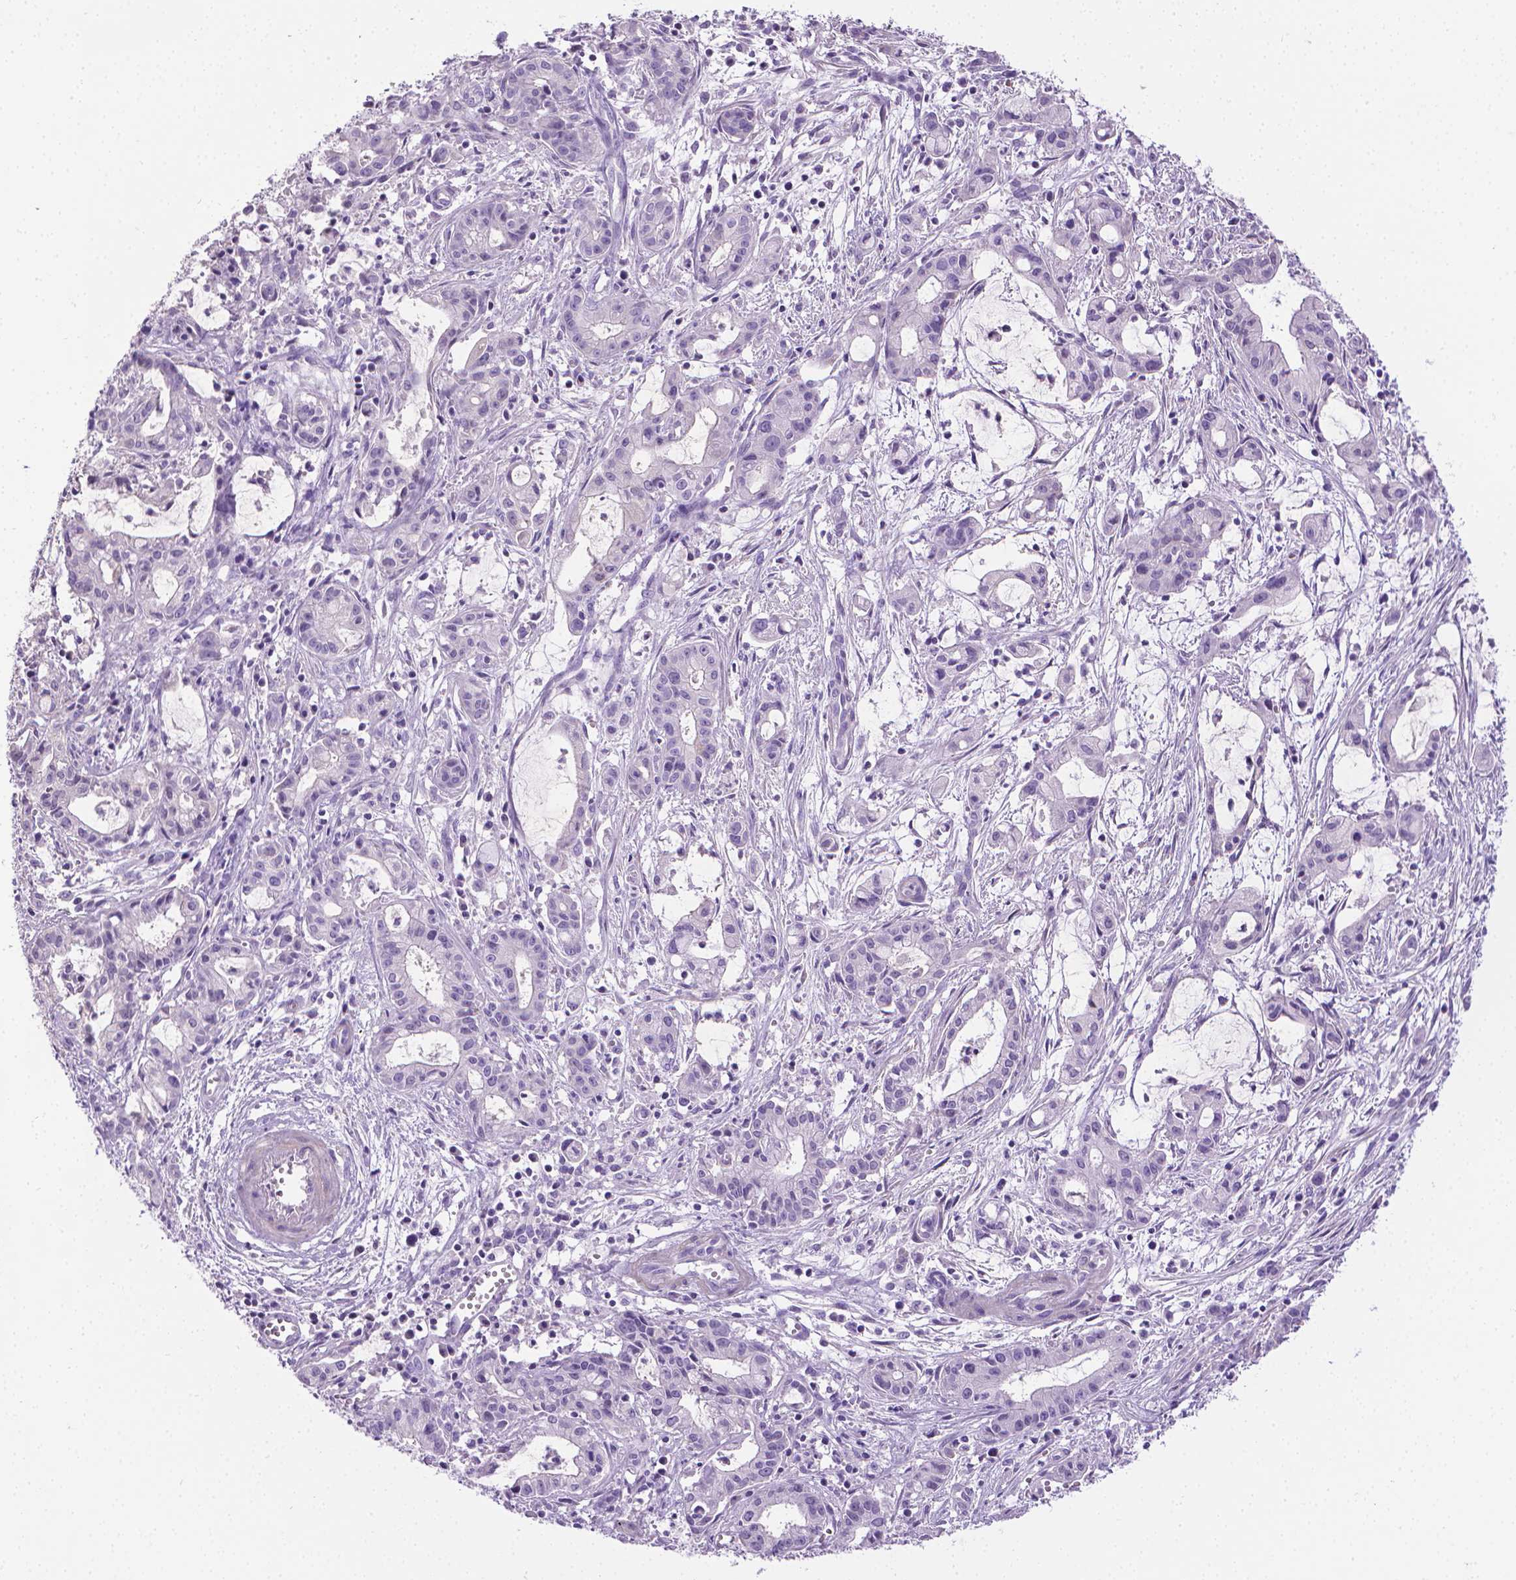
{"staining": {"intensity": "negative", "quantity": "none", "location": "none"}, "tissue": "pancreatic cancer", "cell_type": "Tumor cells", "image_type": "cancer", "snomed": [{"axis": "morphology", "description": "Adenocarcinoma, NOS"}, {"axis": "topography", "description": "Pancreas"}], "caption": "This is an immunohistochemistry photomicrograph of adenocarcinoma (pancreatic). There is no expression in tumor cells.", "gene": "PNMA2", "patient": {"sex": "male", "age": 48}}